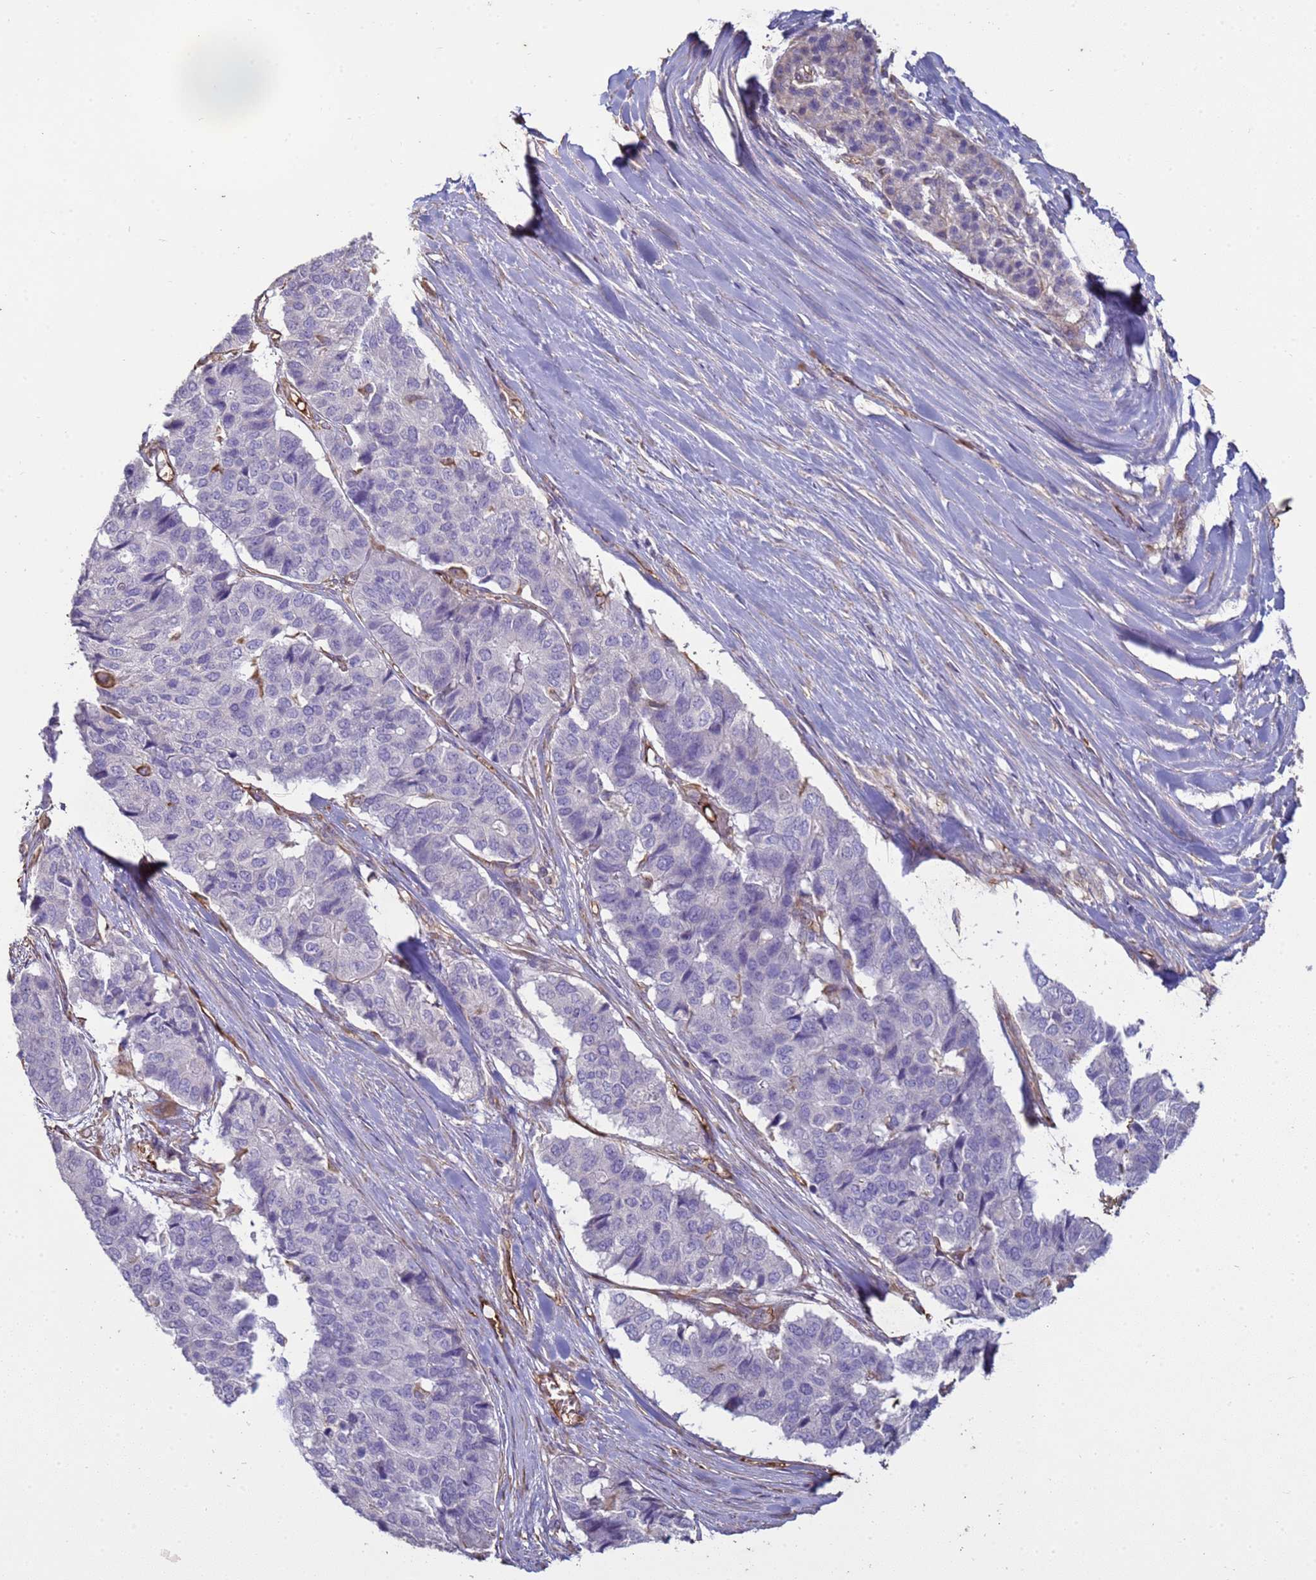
{"staining": {"intensity": "negative", "quantity": "none", "location": "none"}, "tissue": "pancreatic cancer", "cell_type": "Tumor cells", "image_type": "cancer", "snomed": [{"axis": "morphology", "description": "Adenocarcinoma, NOS"}, {"axis": "topography", "description": "Pancreas"}], "caption": "High magnification brightfield microscopy of adenocarcinoma (pancreatic) stained with DAB (3,3'-diaminobenzidine) (brown) and counterstained with hematoxylin (blue): tumor cells show no significant expression. (IHC, brightfield microscopy, high magnification).", "gene": "SGIP1", "patient": {"sex": "male", "age": 50}}